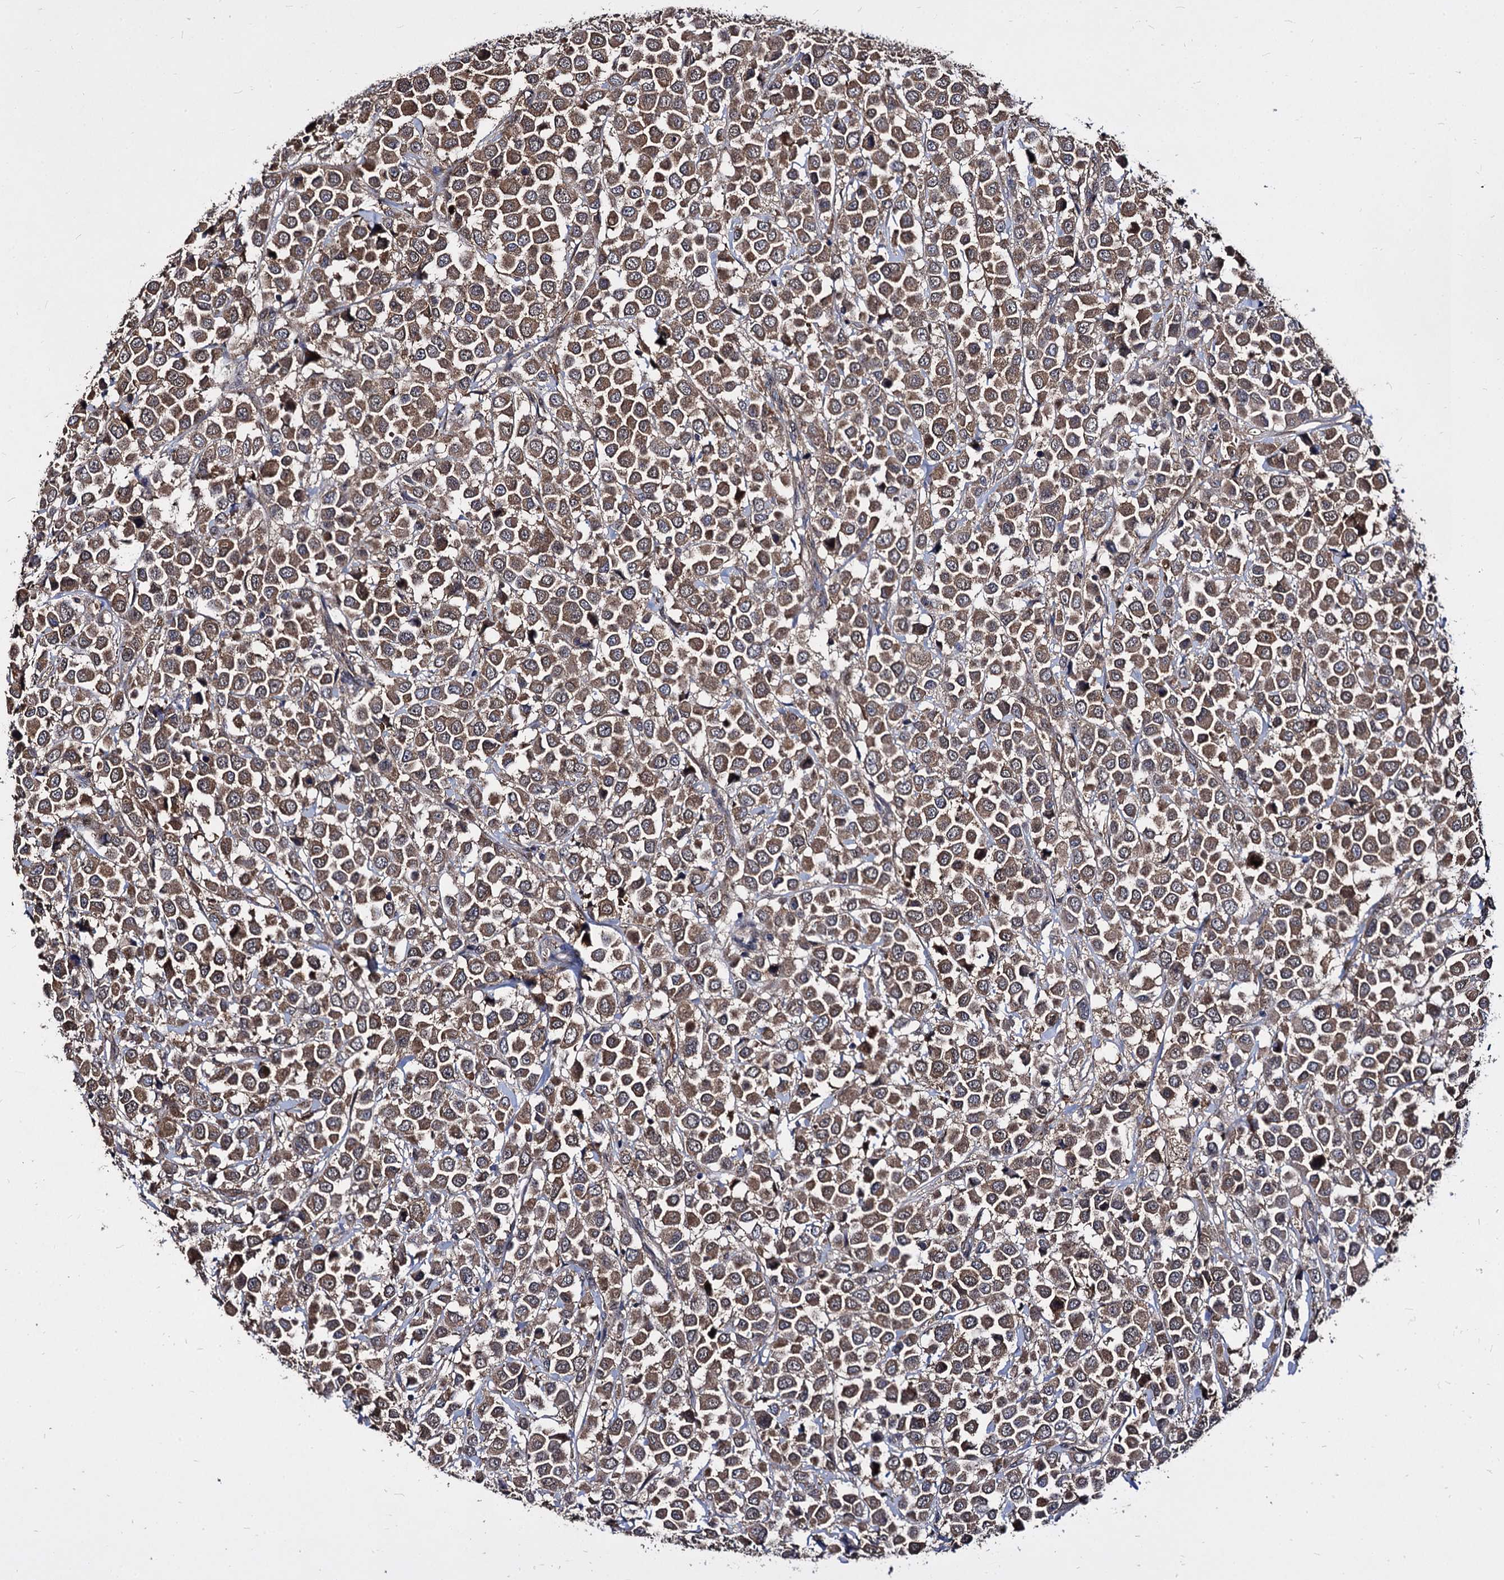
{"staining": {"intensity": "moderate", "quantity": ">75%", "location": "cytoplasmic/membranous"}, "tissue": "breast cancer", "cell_type": "Tumor cells", "image_type": "cancer", "snomed": [{"axis": "morphology", "description": "Duct carcinoma"}, {"axis": "topography", "description": "Breast"}], "caption": "Immunohistochemistry (IHC) of human infiltrating ductal carcinoma (breast) demonstrates medium levels of moderate cytoplasmic/membranous positivity in about >75% of tumor cells.", "gene": "NME1", "patient": {"sex": "female", "age": 61}}